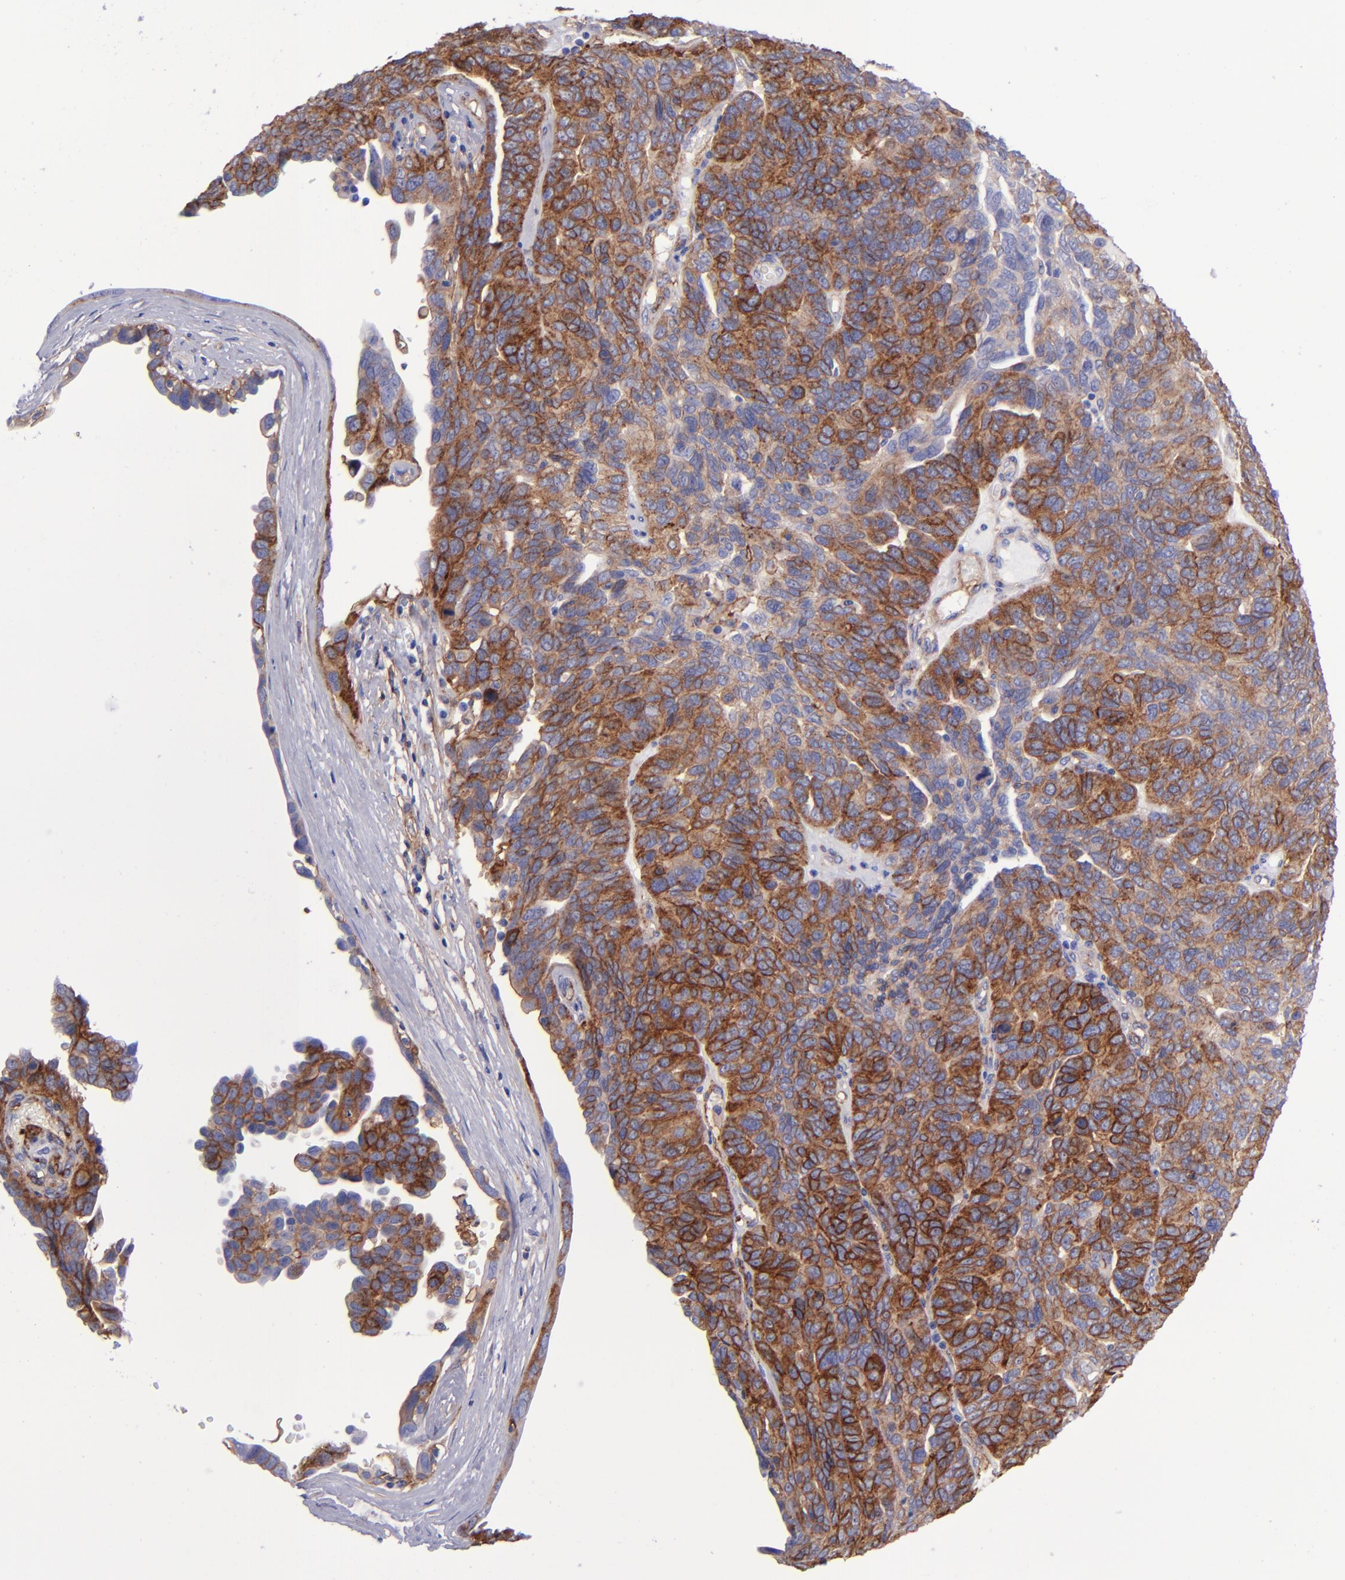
{"staining": {"intensity": "moderate", "quantity": ">75%", "location": "cytoplasmic/membranous"}, "tissue": "ovarian cancer", "cell_type": "Tumor cells", "image_type": "cancer", "snomed": [{"axis": "morphology", "description": "Cystadenocarcinoma, serous, NOS"}, {"axis": "topography", "description": "Ovary"}], "caption": "Human ovarian cancer stained with a protein marker reveals moderate staining in tumor cells.", "gene": "ITGAV", "patient": {"sex": "female", "age": 64}}